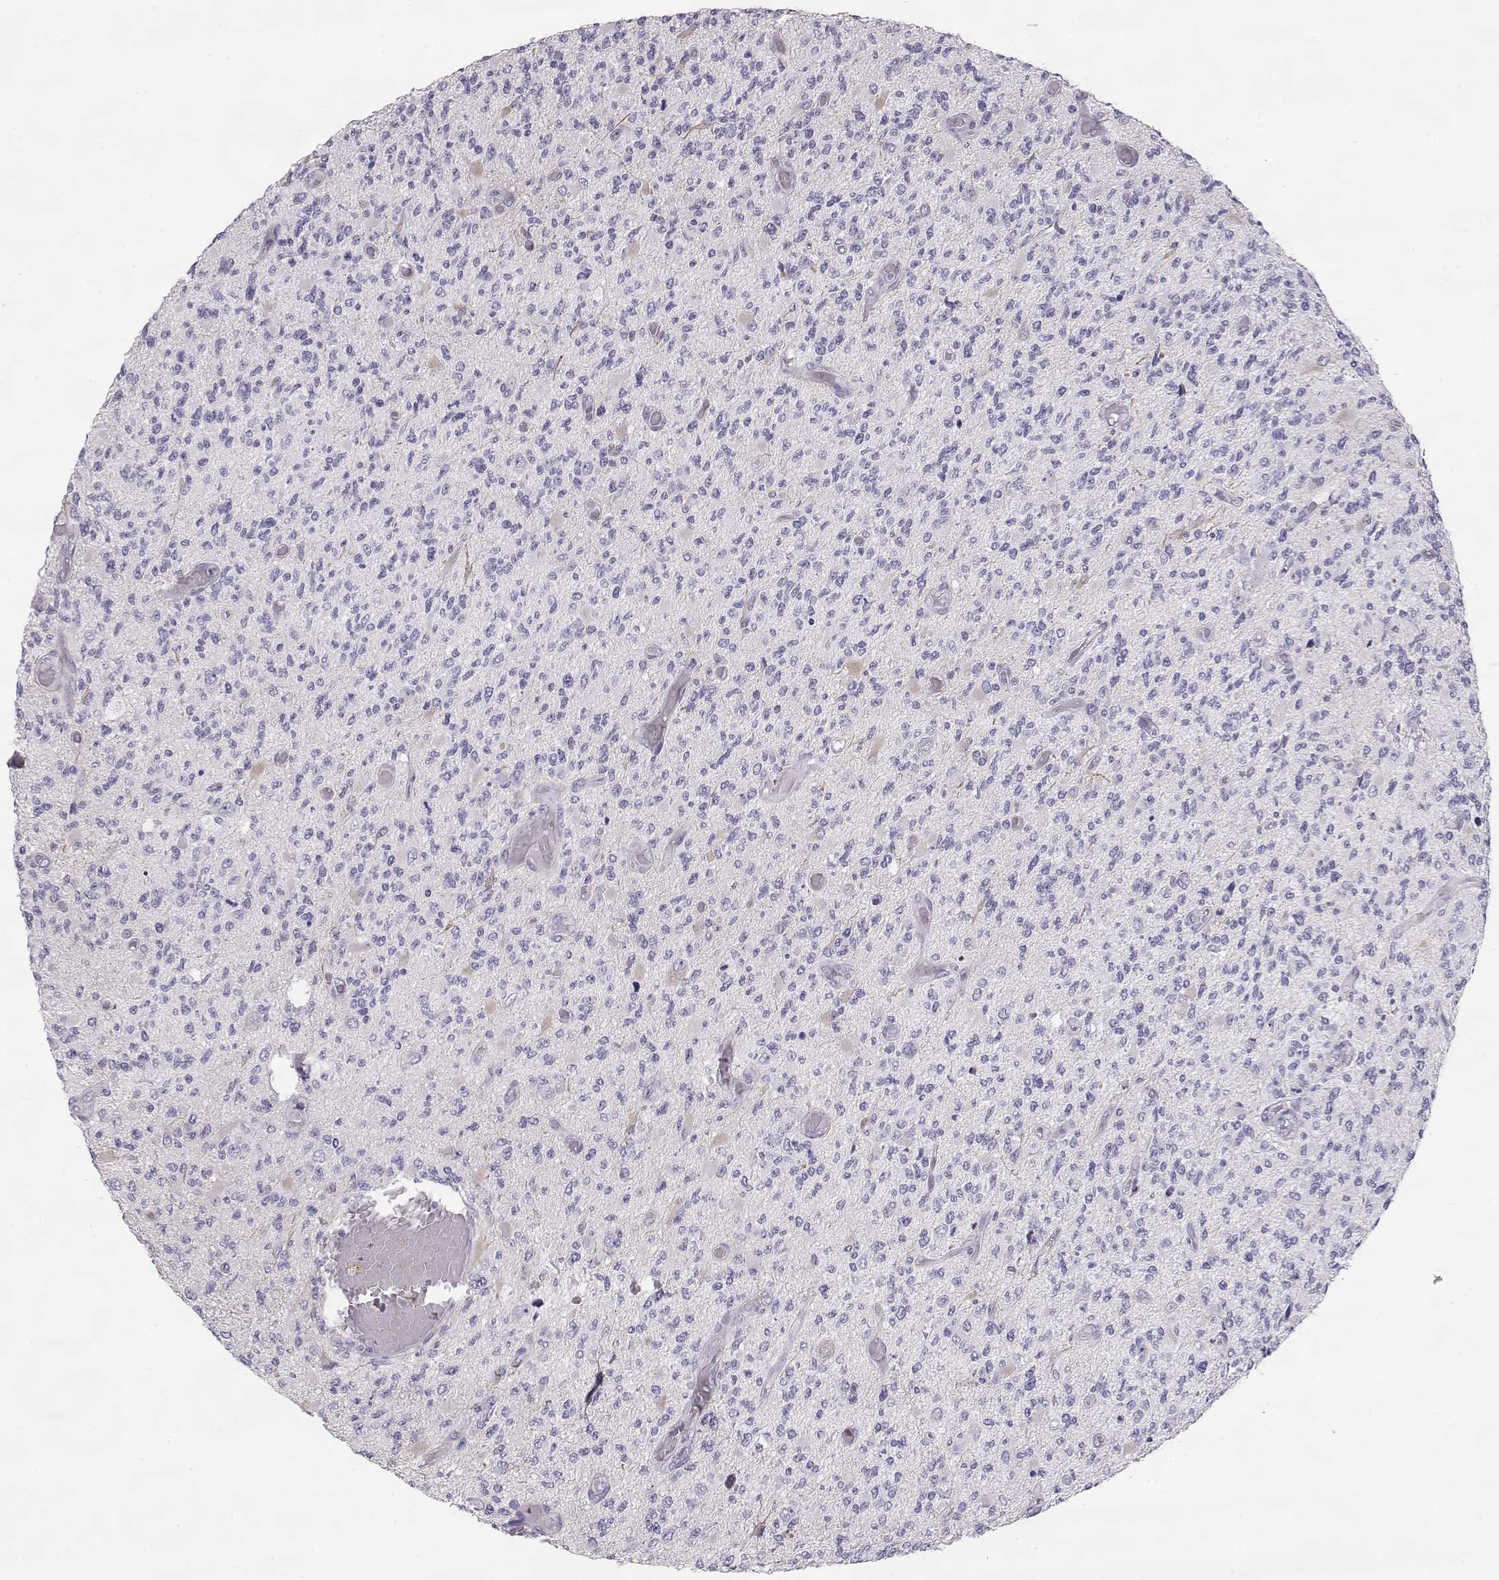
{"staining": {"intensity": "negative", "quantity": "none", "location": "none"}, "tissue": "glioma", "cell_type": "Tumor cells", "image_type": "cancer", "snomed": [{"axis": "morphology", "description": "Glioma, malignant, High grade"}, {"axis": "topography", "description": "Brain"}], "caption": "Tumor cells are negative for protein expression in human glioma. The staining is performed using DAB brown chromogen with nuclei counter-stained in using hematoxylin.", "gene": "SLITRK3", "patient": {"sex": "female", "age": 63}}